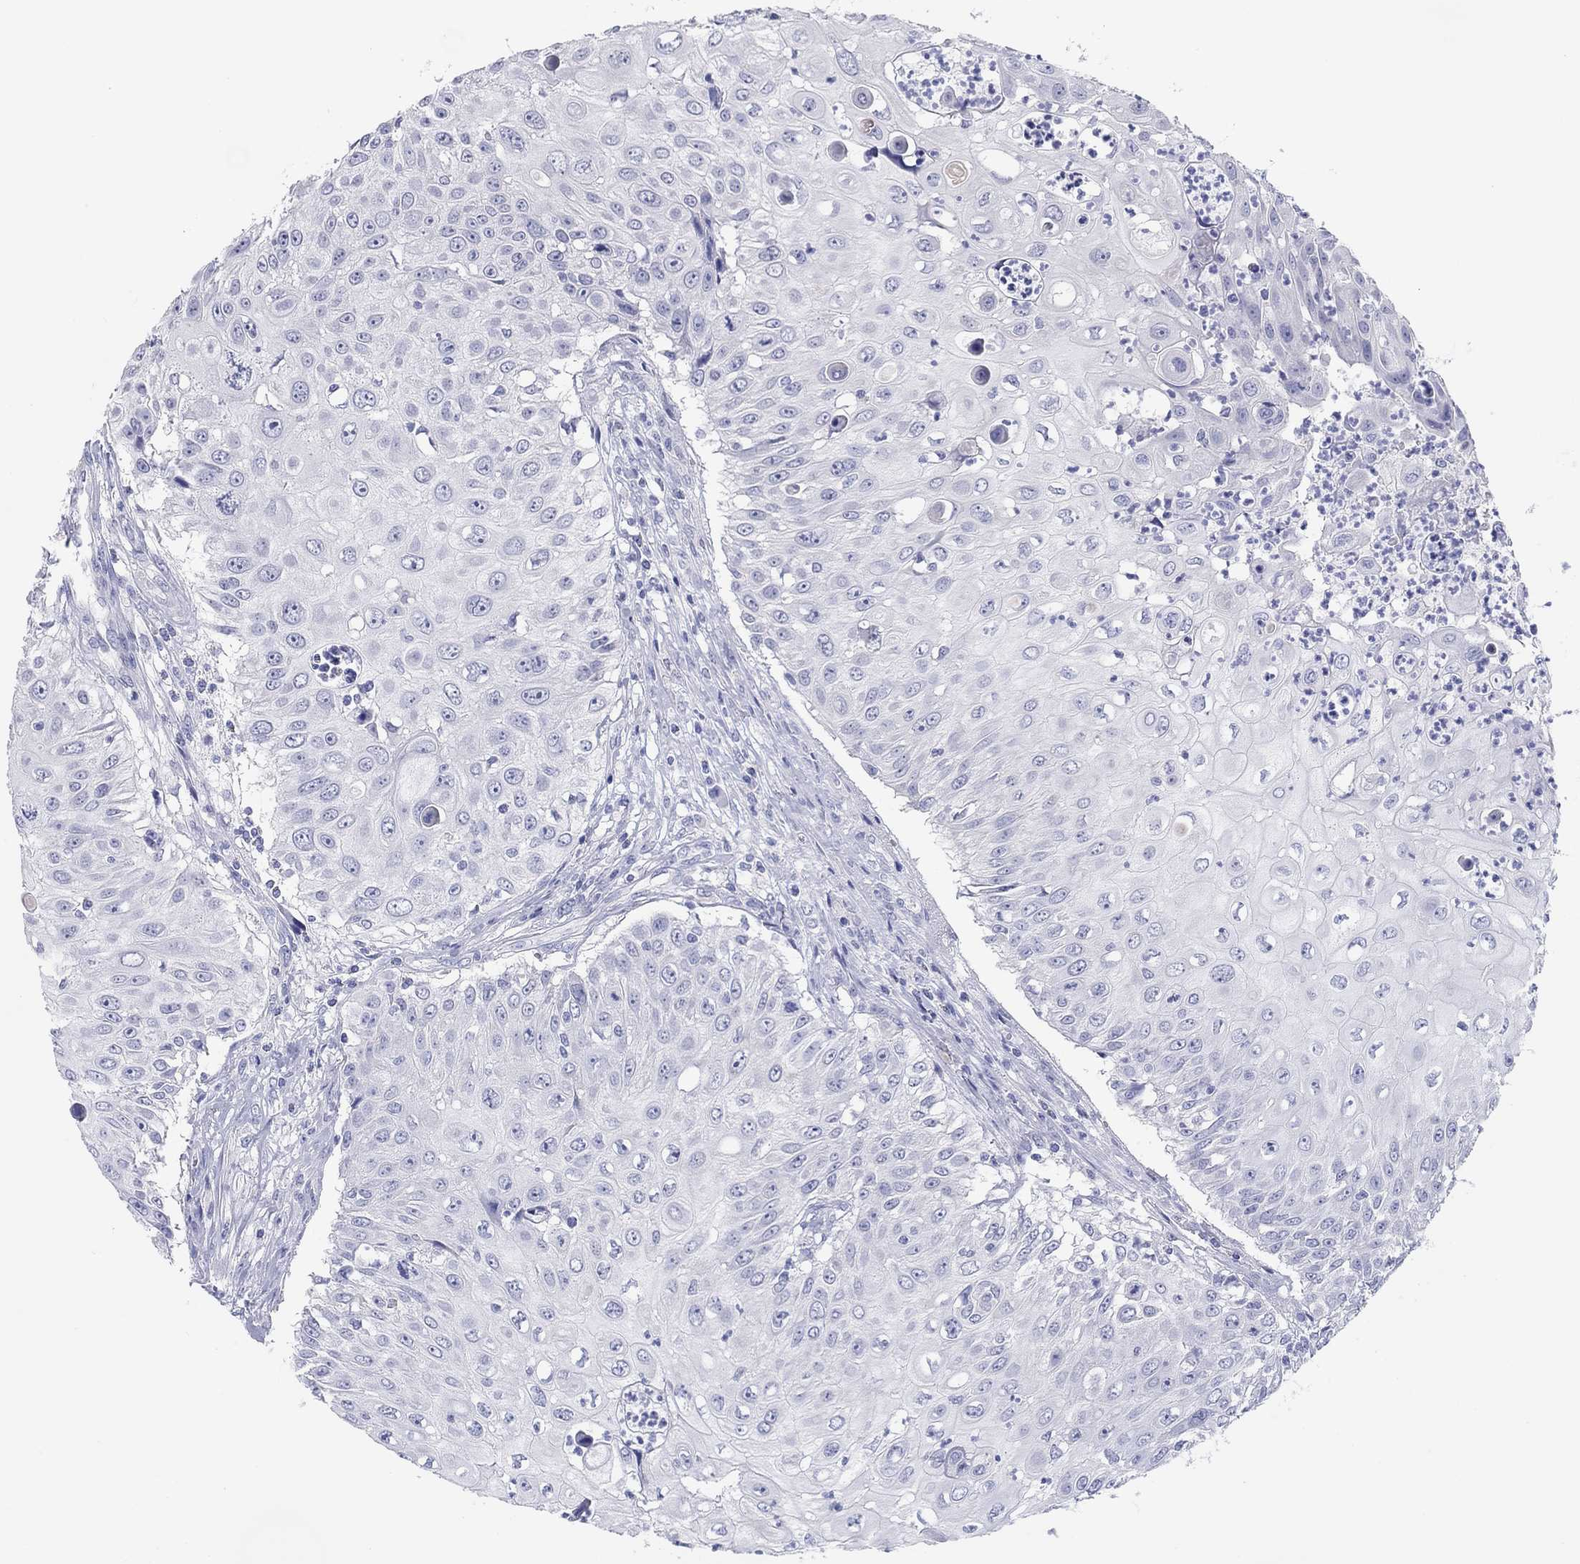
{"staining": {"intensity": "negative", "quantity": "none", "location": "none"}, "tissue": "urothelial cancer", "cell_type": "Tumor cells", "image_type": "cancer", "snomed": [{"axis": "morphology", "description": "Urothelial carcinoma, High grade"}, {"axis": "topography", "description": "Urinary bladder"}], "caption": "Tumor cells show no significant staining in urothelial cancer. (Immunohistochemistry, brightfield microscopy, high magnification).", "gene": "ERICH3", "patient": {"sex": "female", "age": 79}}